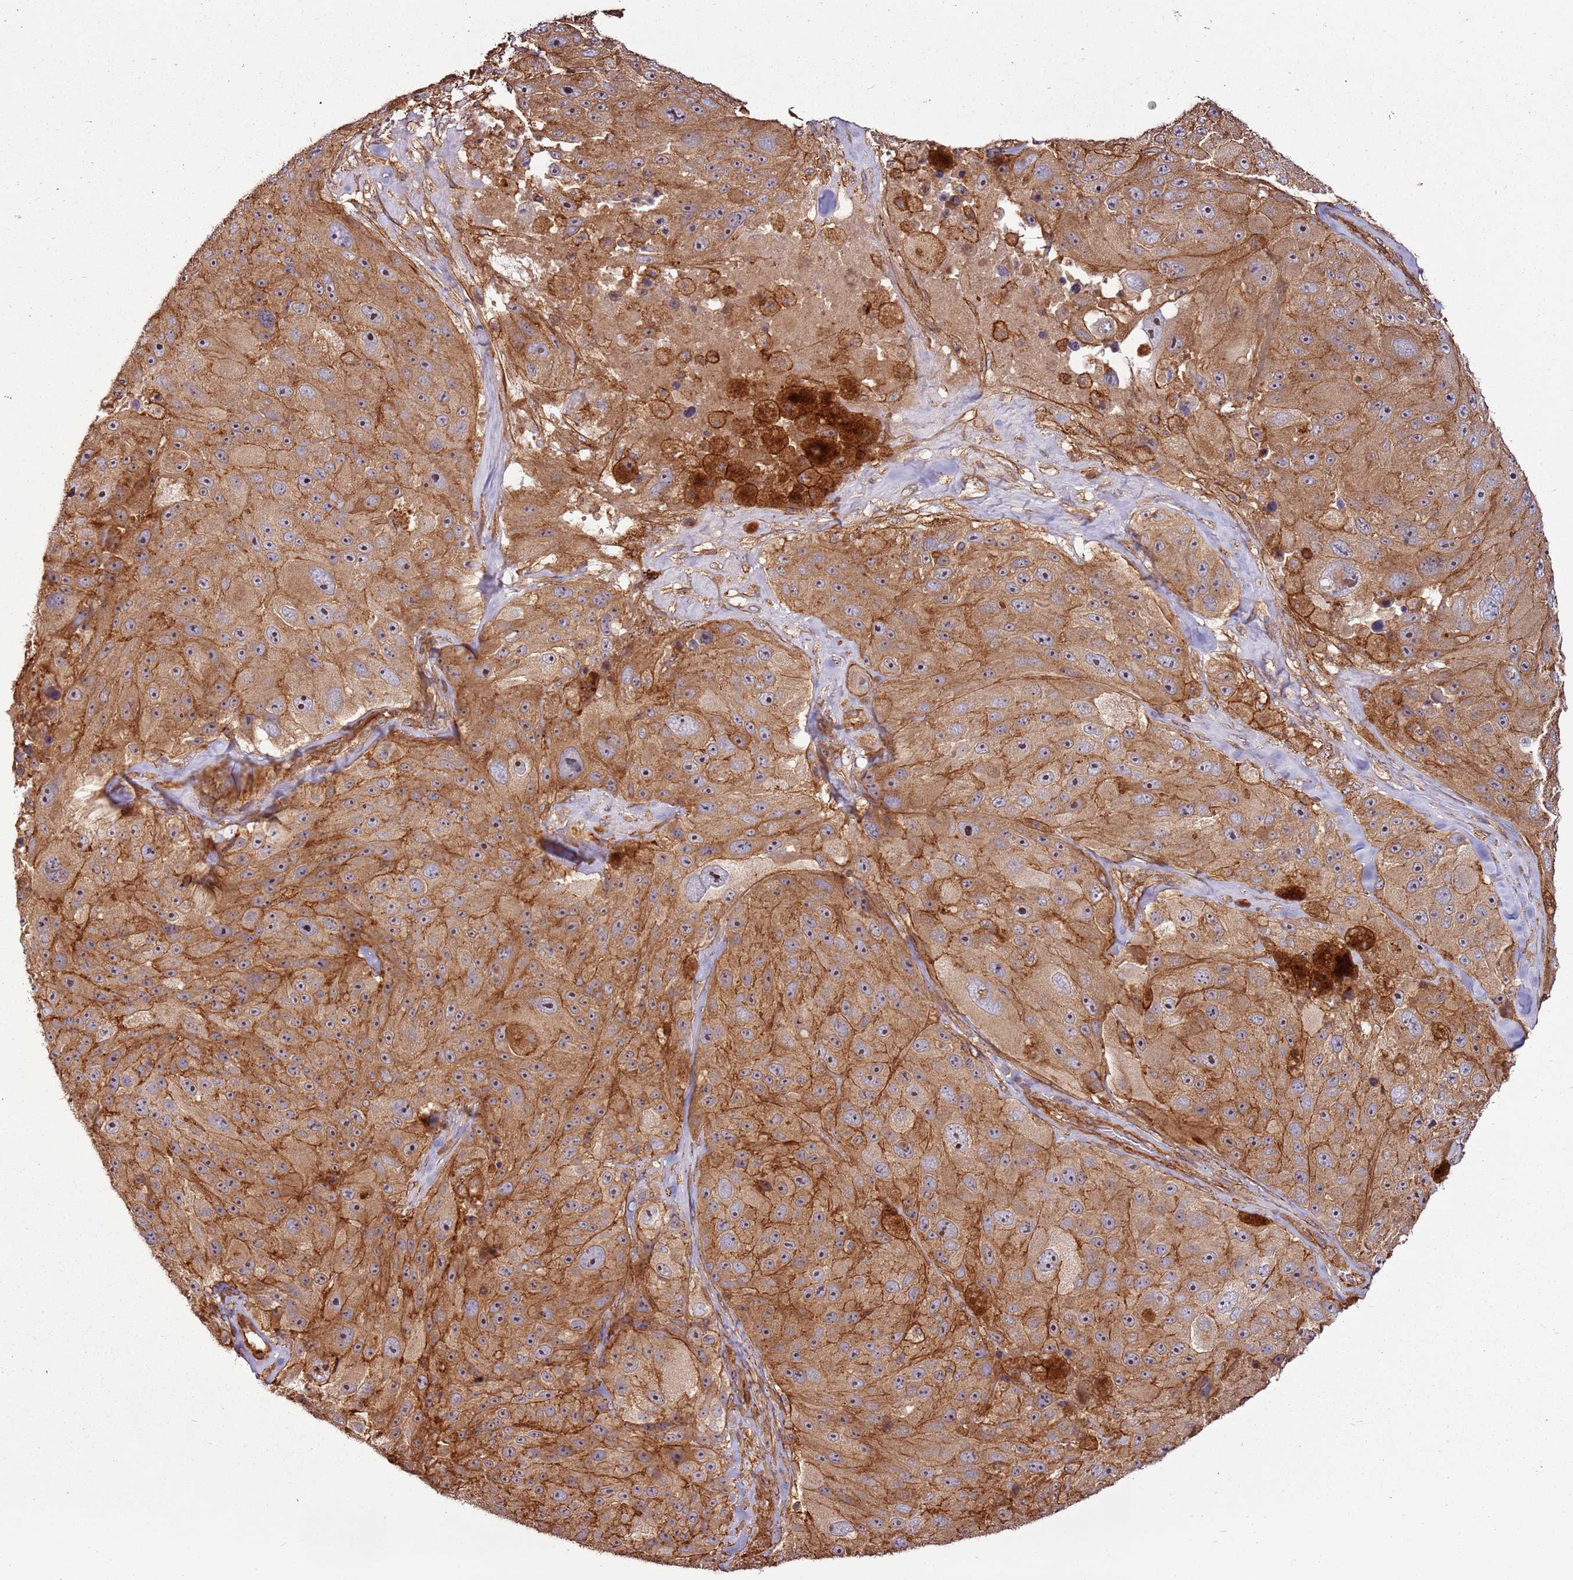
{"staining": {"intensity": "moderate", "quantity": ">75%", "location": "cytoplasmic/membranous,nuclear"}, "tissue": "melanoma", "cell_type": "Tumor cells", "image_type": "cancer", "snomed": [{"axis": "morphology", "description": "Malignant melanoma, Metastatic site"}, {"axis": "topography", "description": "Lymph node"}], "caption": "A high-resolution photomicrograph shows immunohistochemistry staining of malignant melanoma (metastatic site), which reveals moderate cytoplasmic/membranous and nuclear expression in approximately >75% of tumor cells.", "gene": "ACVR2A", "patient": {"sex": "male", "age": 62}}